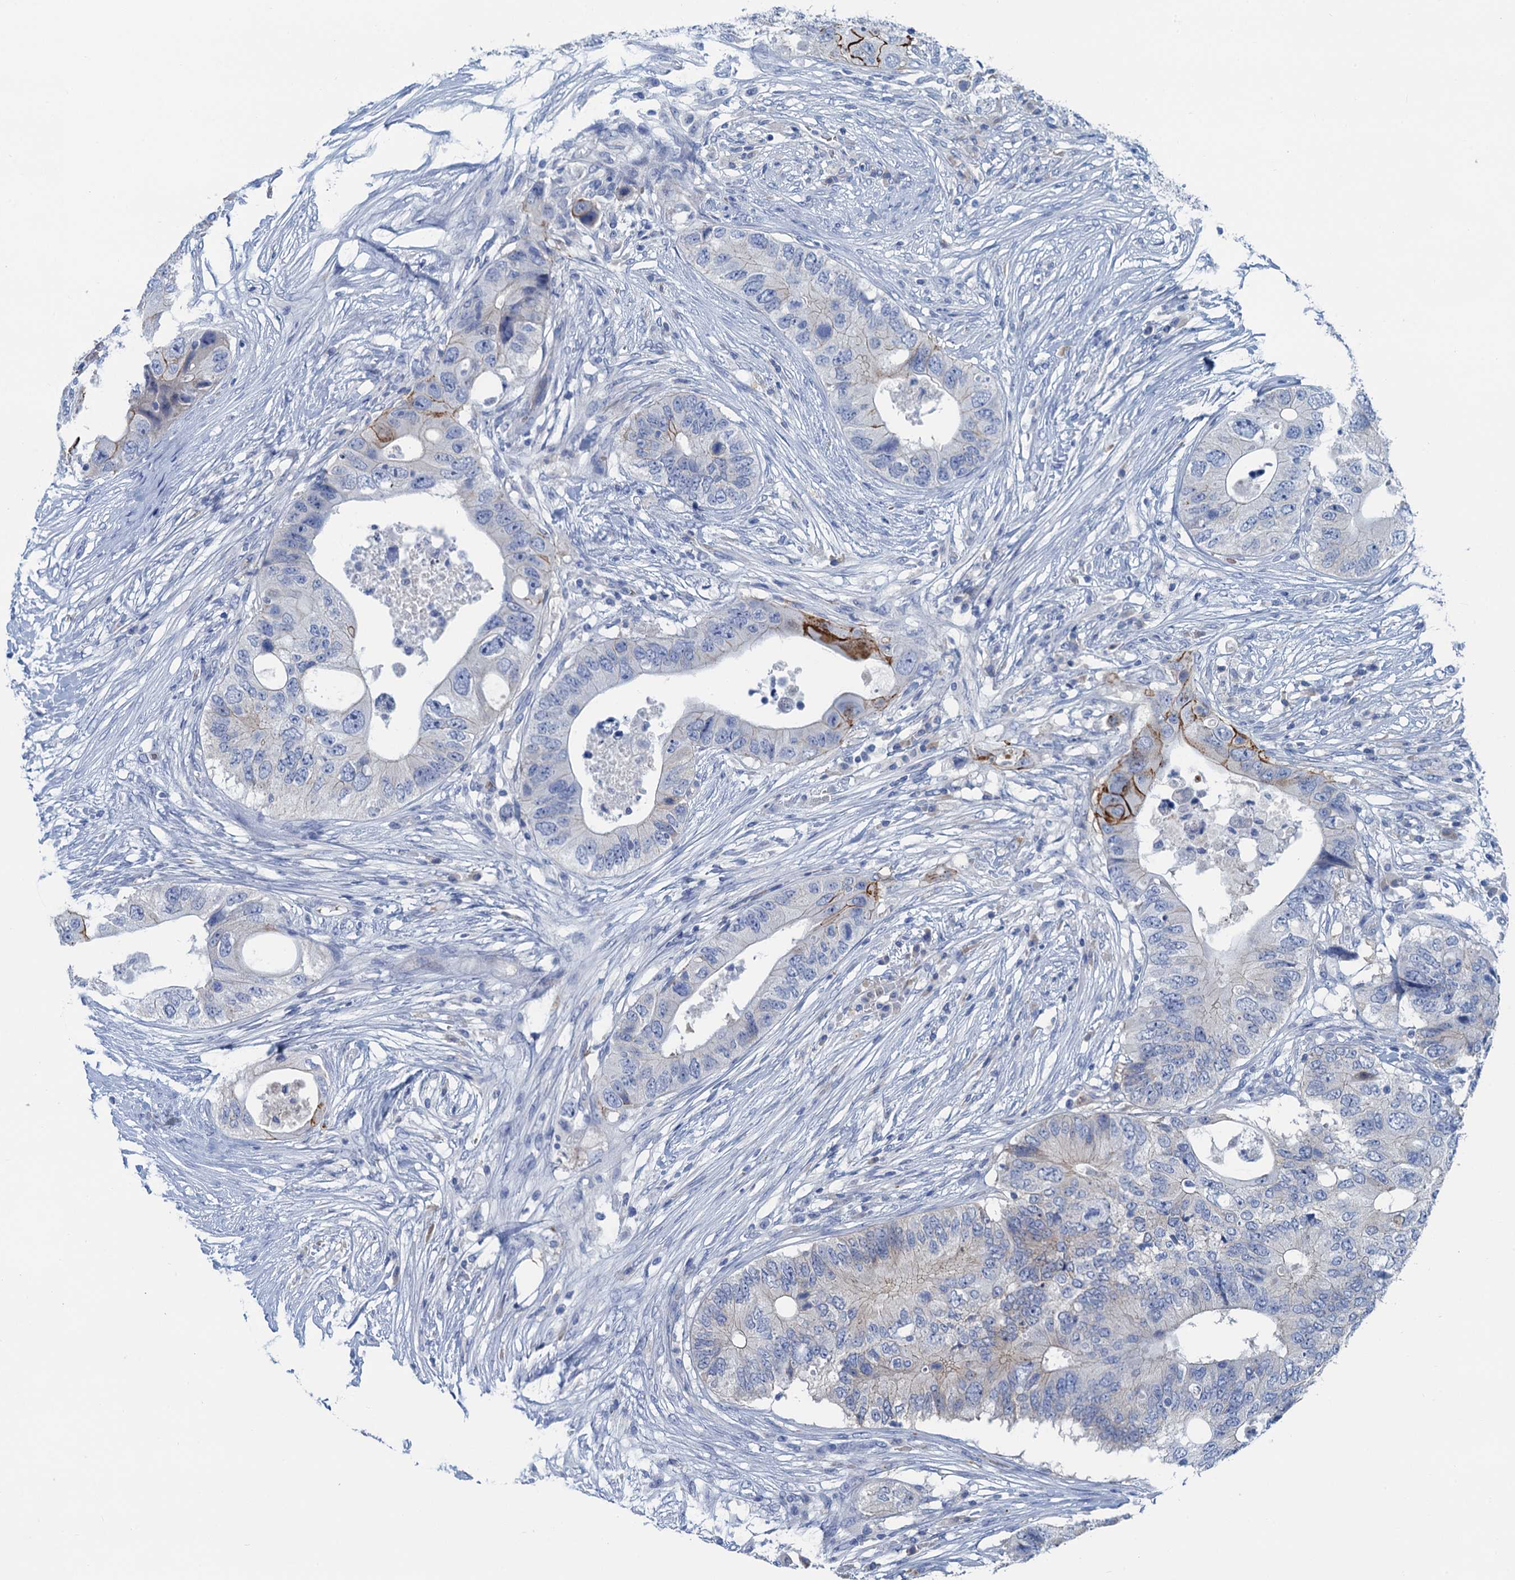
{"staining": {"intensity": "strong", "quantity": "<25%", "location": "cytoplasmic/membranous"}, "tissue": "colorectal cancer", "cell_type": "Tumor cells", "image_type": "cancer", "snomed": [{"axis": "morphology", "description": "Adenocarcinoma, NOS"}, {"axis": "topography", "description": "Colon"}], "caption": "A high-resolution photomicrograph shows IHC staining of adenocarcinoma (colorectal), which demonstrates strong cytoplasmic/membranous expression in approximately <25% of tumor cells.", "gene": "MYADML2", "patient": {"sex": "male", "age": 71}}